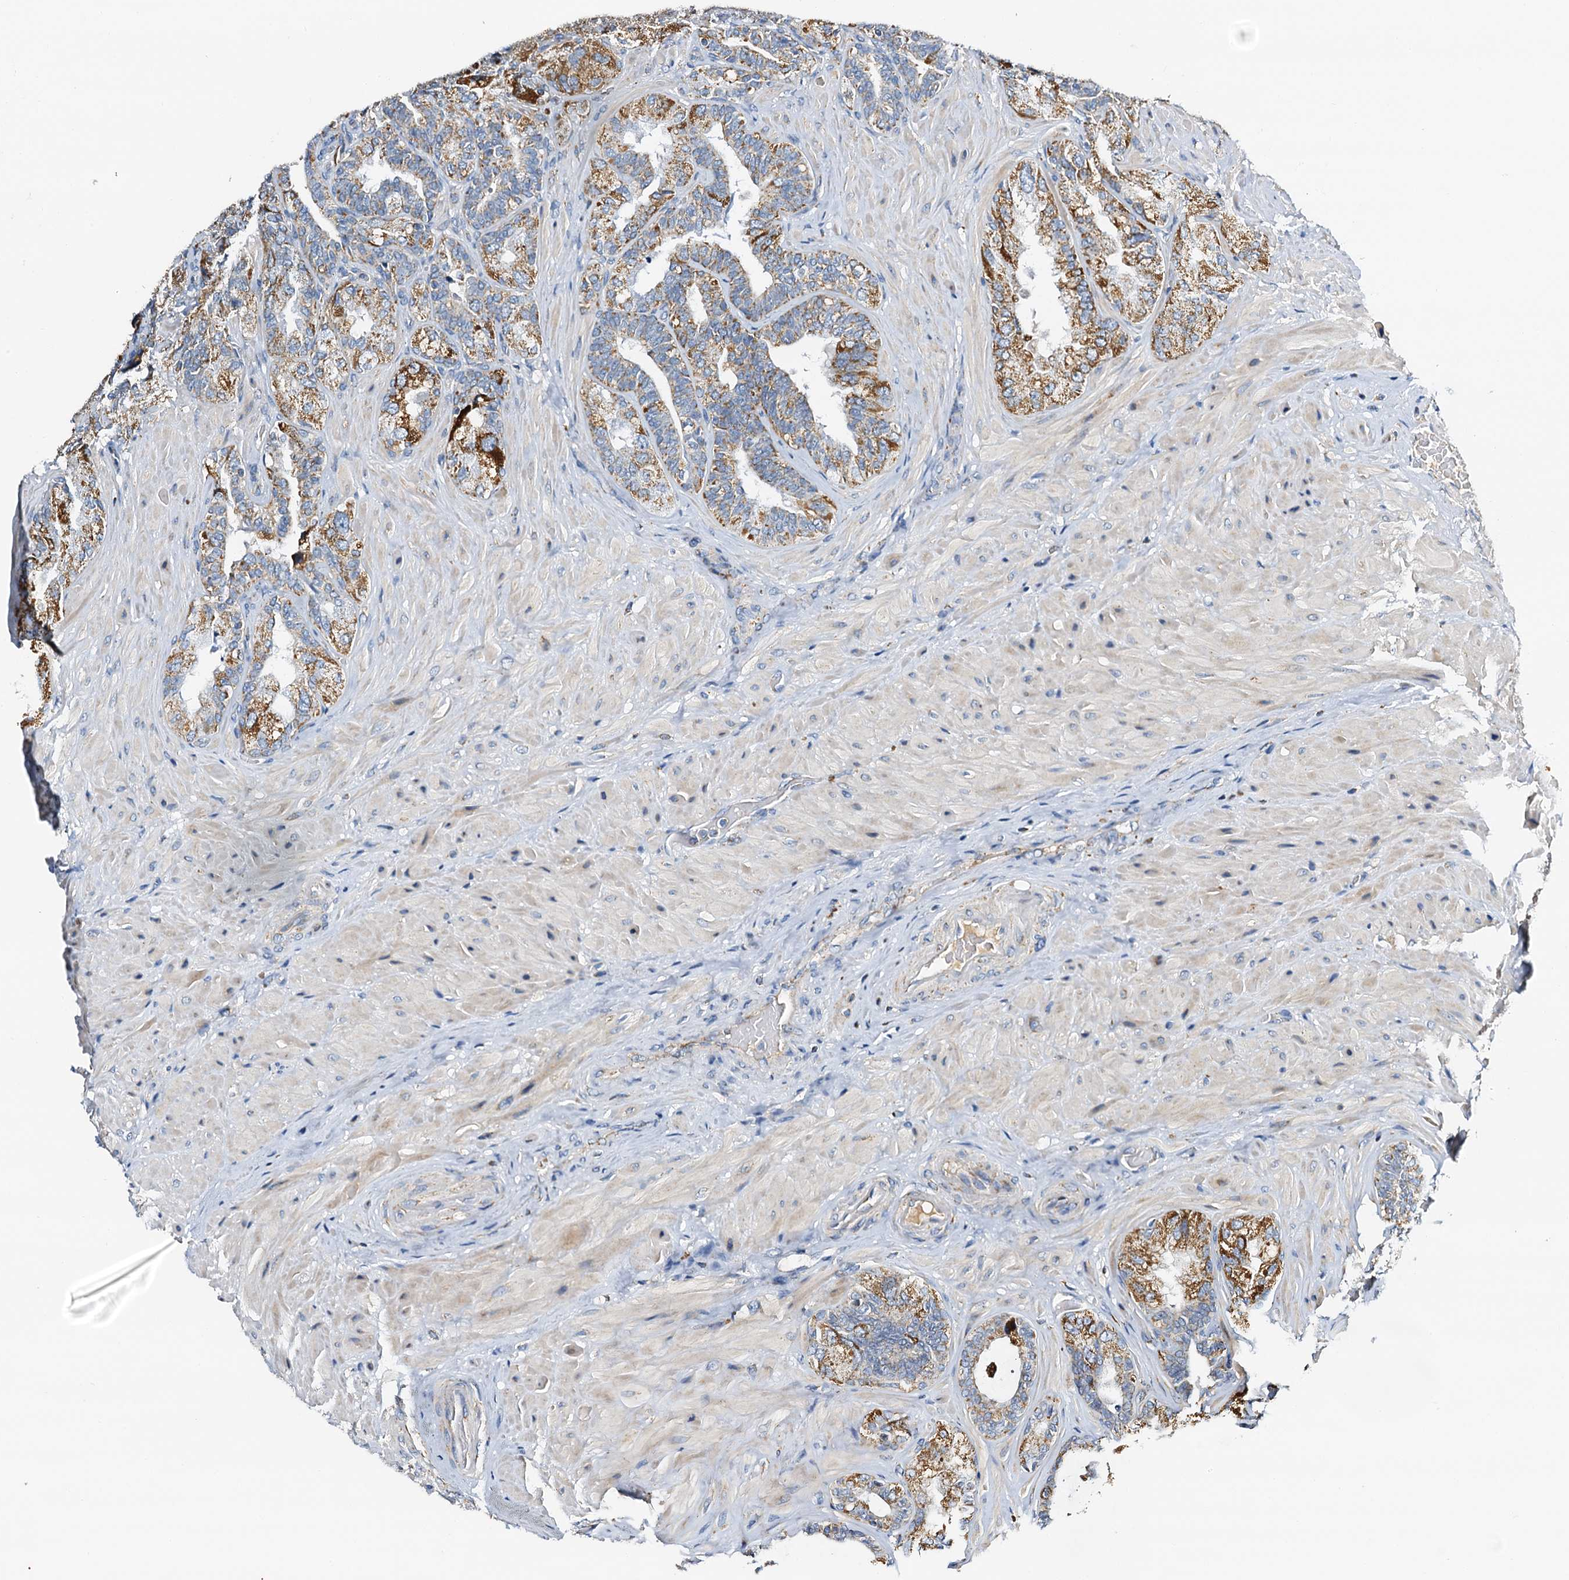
{"staining": {"intensity": "moderate", "quantity": ">75%", "location": "cytoplasmic/membranous"}, "tissue": "seminal vesicle", "cell_type": "Glandular cells", "image_type": "normal", "snomed": [{"axis": "morphology", "description": "Normal tissue, NOS"}, {"axis": "topography", "description": "Prostate and seminal vesicle, NOS"}, {"axis": "topography", "description": "Prostate"}, {"axis": "topography", "description": "Seminal veicle"}], "caption": "Seminal vesicle stained for a protein (brown) exhibits moderate cytoplasmic/membranous positive staining in about >75% of glandular cells.", "gene": "POC1A", "patient": {"sex": "male", "age": 67}}